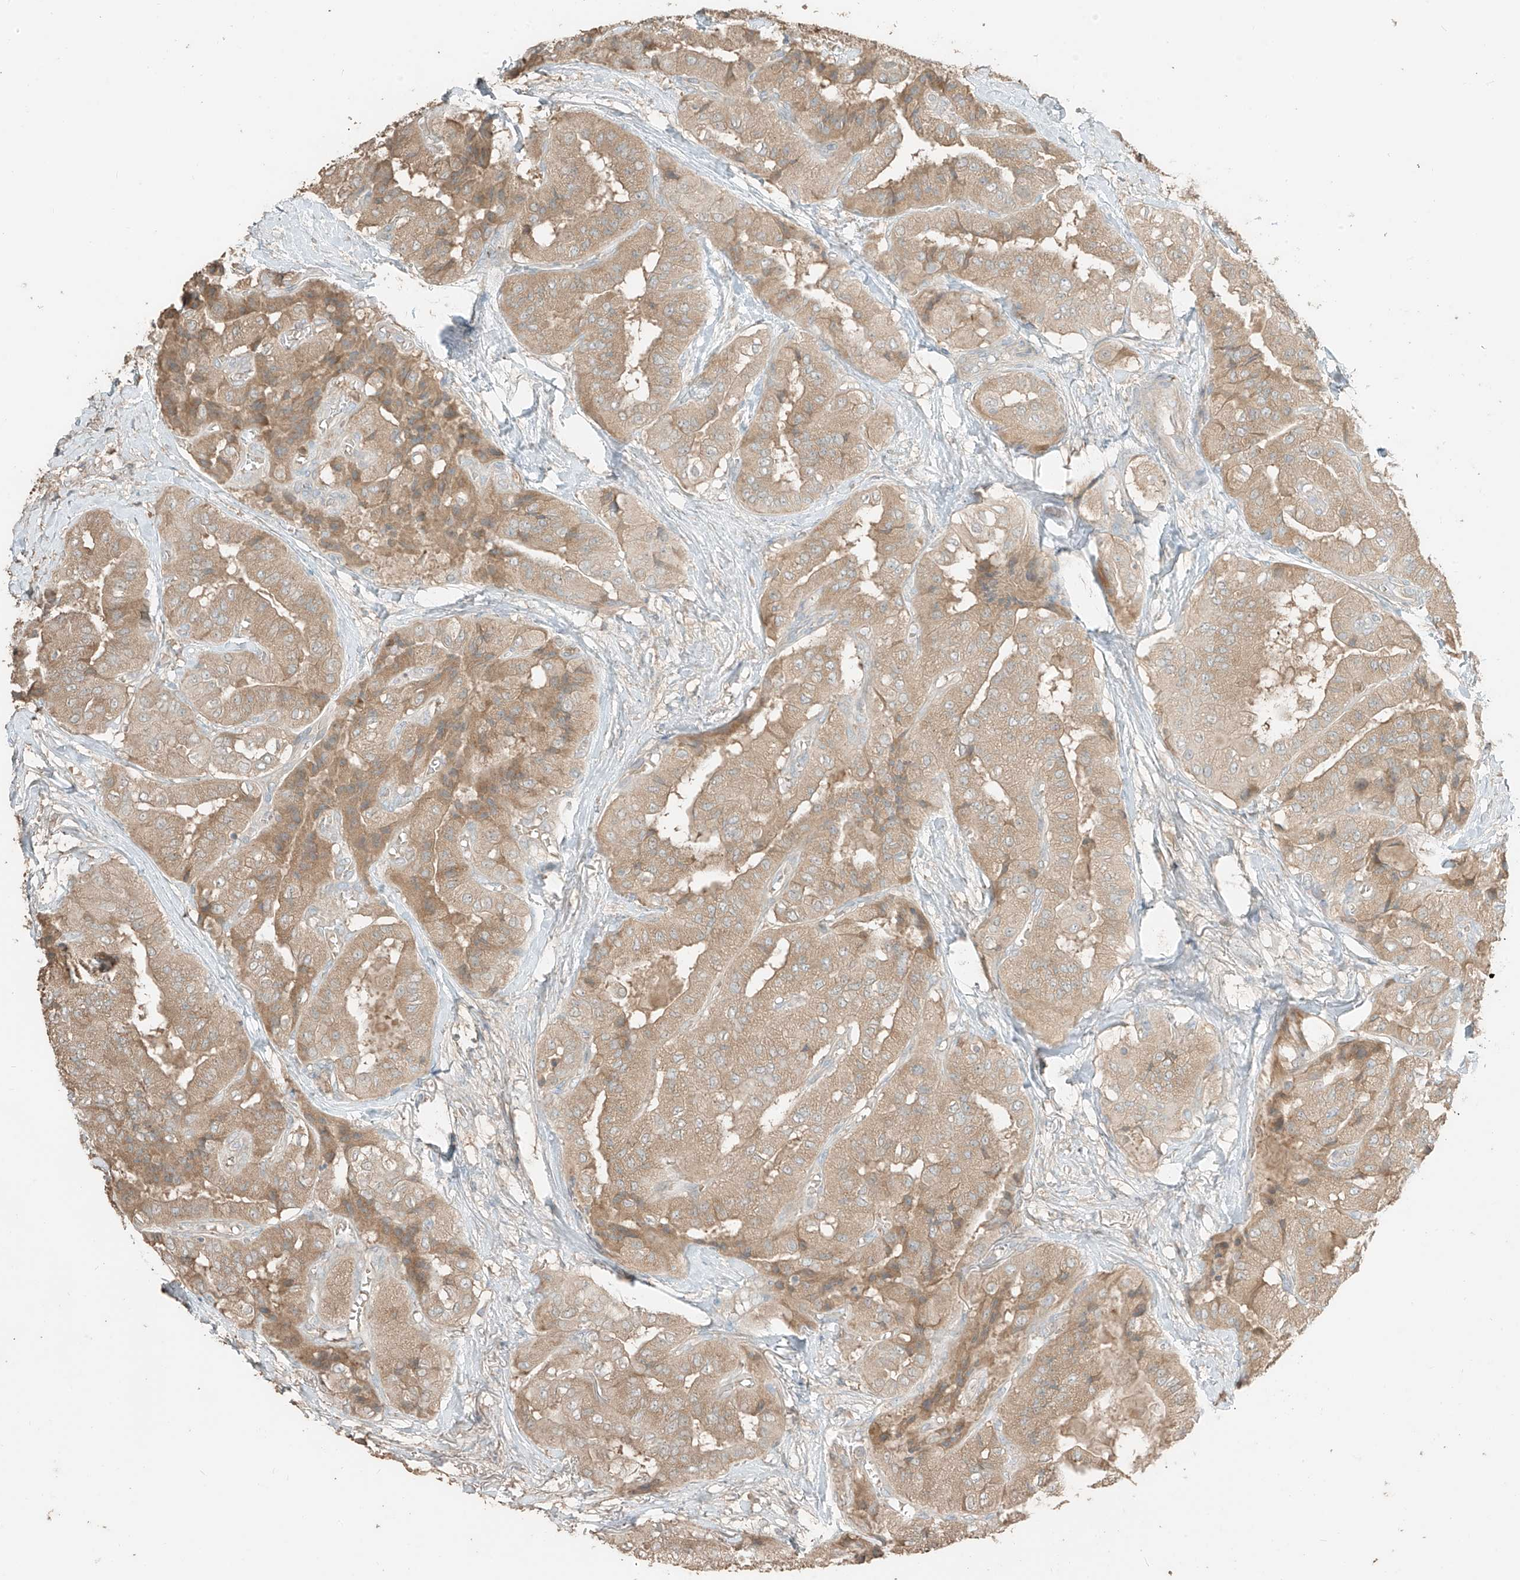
{"staining": {"intensity": "moderate", "quantity": ">75%", "location": "cytoplasmic/membranous"}, "tissue": "thyroid cancer", "cell_type": "Tumor cells", "image_type": "cancer", "snomed": [{"axis": "morphology", "description": "Papillary adenocarcinoma, NOS"}, {"axis": "topography", "description": "Thyroid gland"}], "caption": "Protein expression by immunohistochemistry (IHC) displays moderate cytoplasmic/membranous expression in approximately >75% of tumor cells in thyroid cancer (papillary adenocarcinoma).", "gene": "RFTN2", "patient": {"sex": "female", "age": 59}}